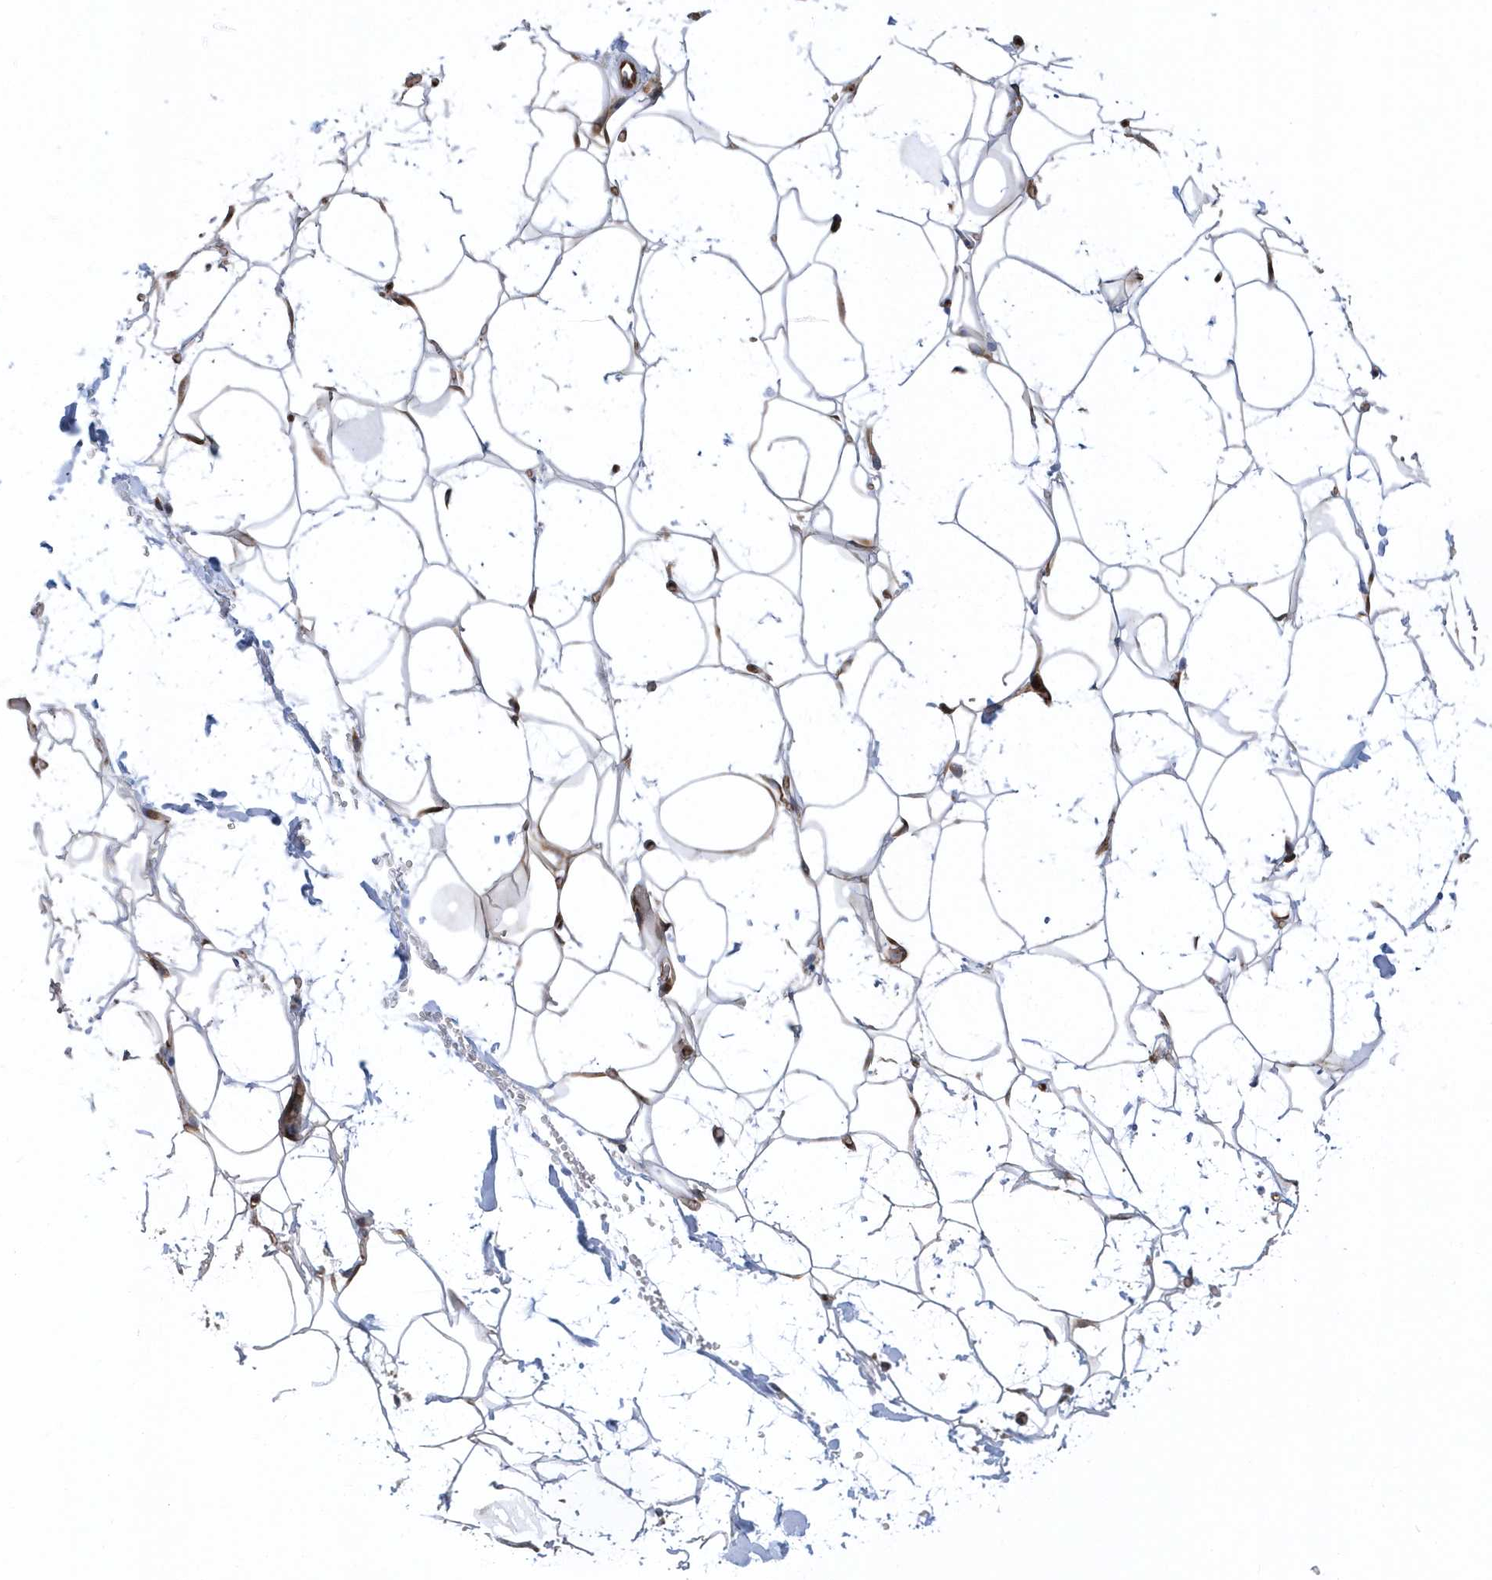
{"staining": {"intensity": "negative", "quantity": "none", "location": "none"}, "tissue": "adipose tissue", "cell_type": "Adipocytes", "image_type": "normal", "snomed": [{"axis": "morphology", "description": "Normal tissue, NOS"}, {"axis": "topography", "description": "Breast"}], "caption": "A histopathology image of adipose tissue stained for a protein shows no brown staining in adipocytes.", "gene": "PHF1", "patient": {"sex": "female", "age": 26}}